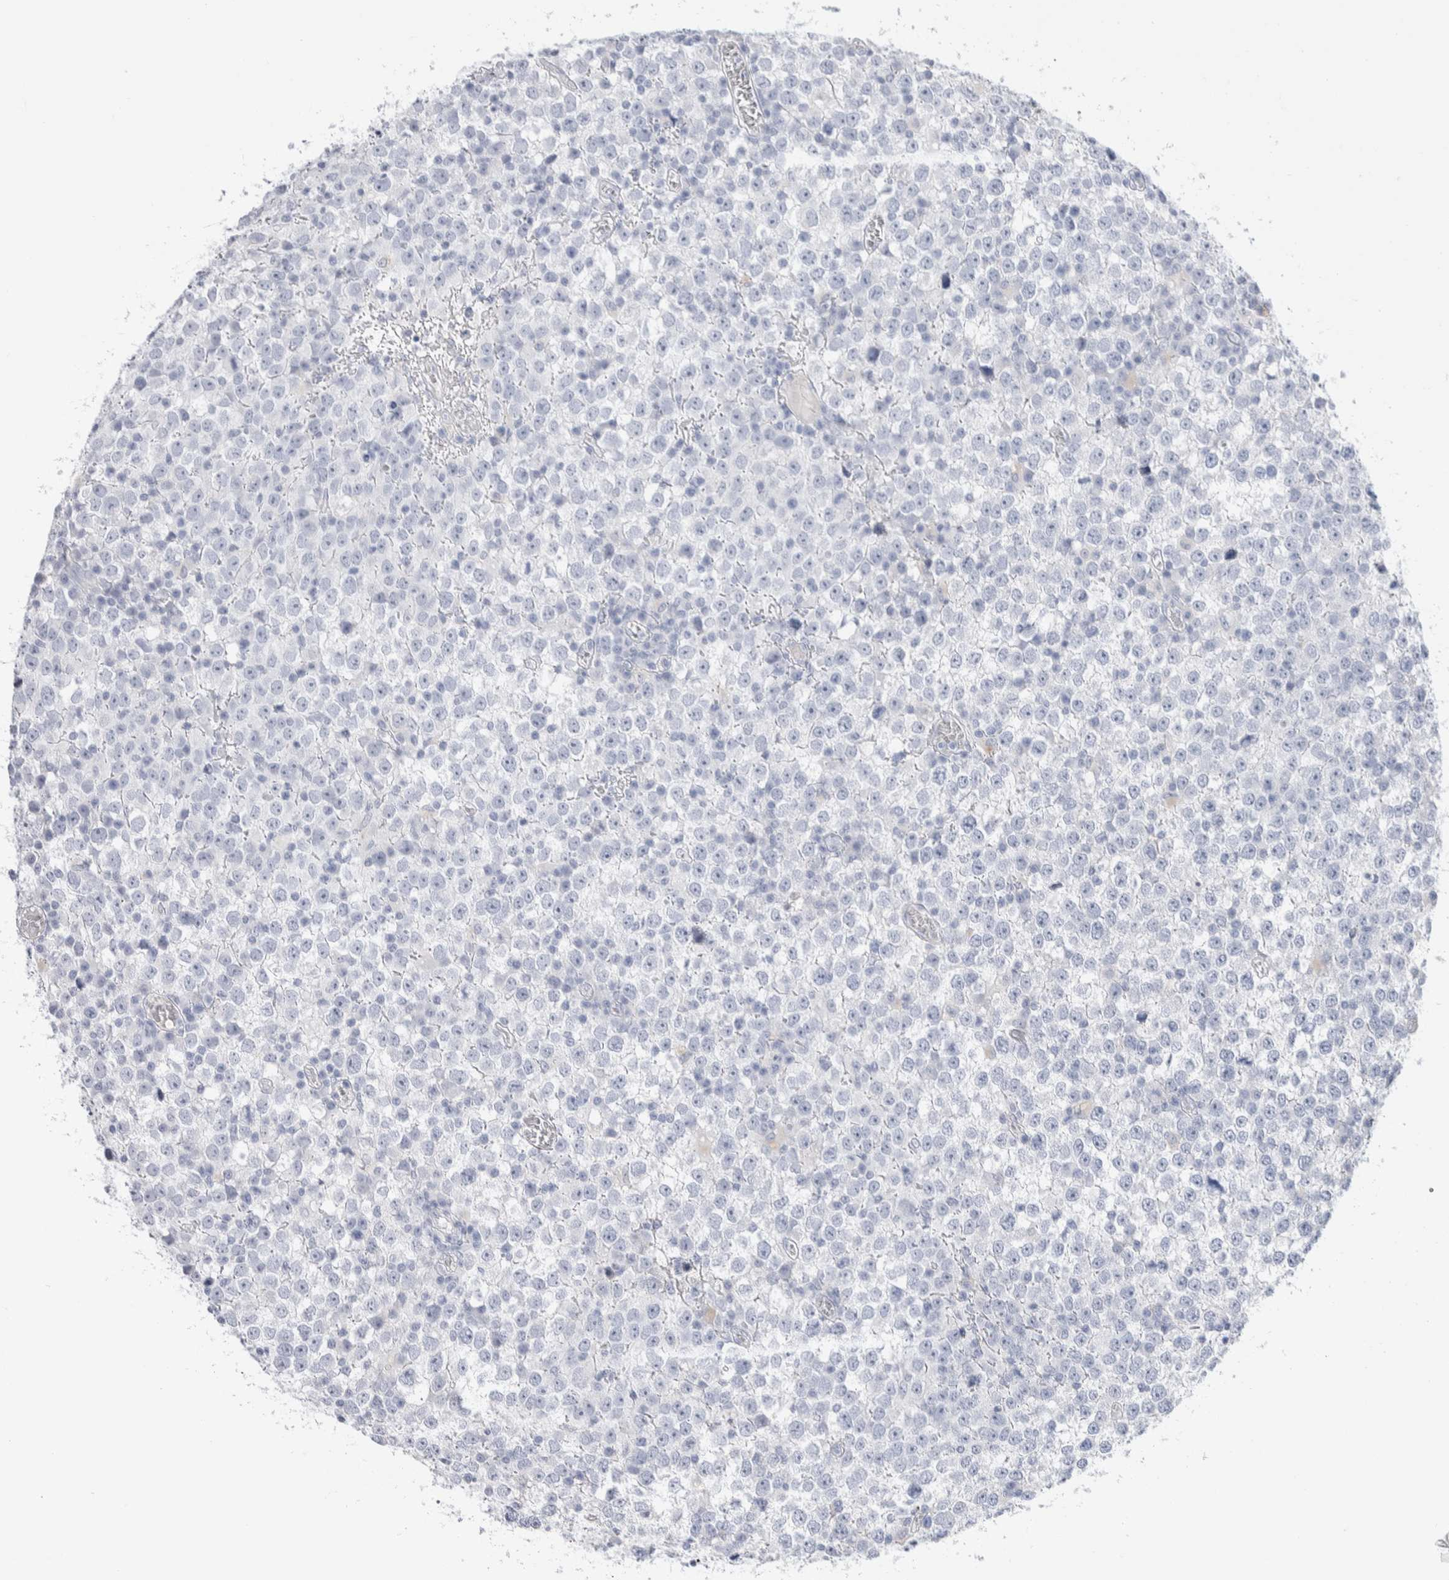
{"staining": {"intensity": "negative", "quantity": "none", "location": "none"}, "tissue": "testis cancer", "cell_type": "Tumor cells", "image_type": "cancer", "snomed": [{"axis": "morphology", "description": "Seminoma, NOS"}, {"axis": "topography", "description": "Testis"}], "caption": "This is an immunohistochemistry micrograph of human testis cancer. There is no staining in tumor cells.", "gene": "GDA", "patient": {"sex": "male", "age": 65}}